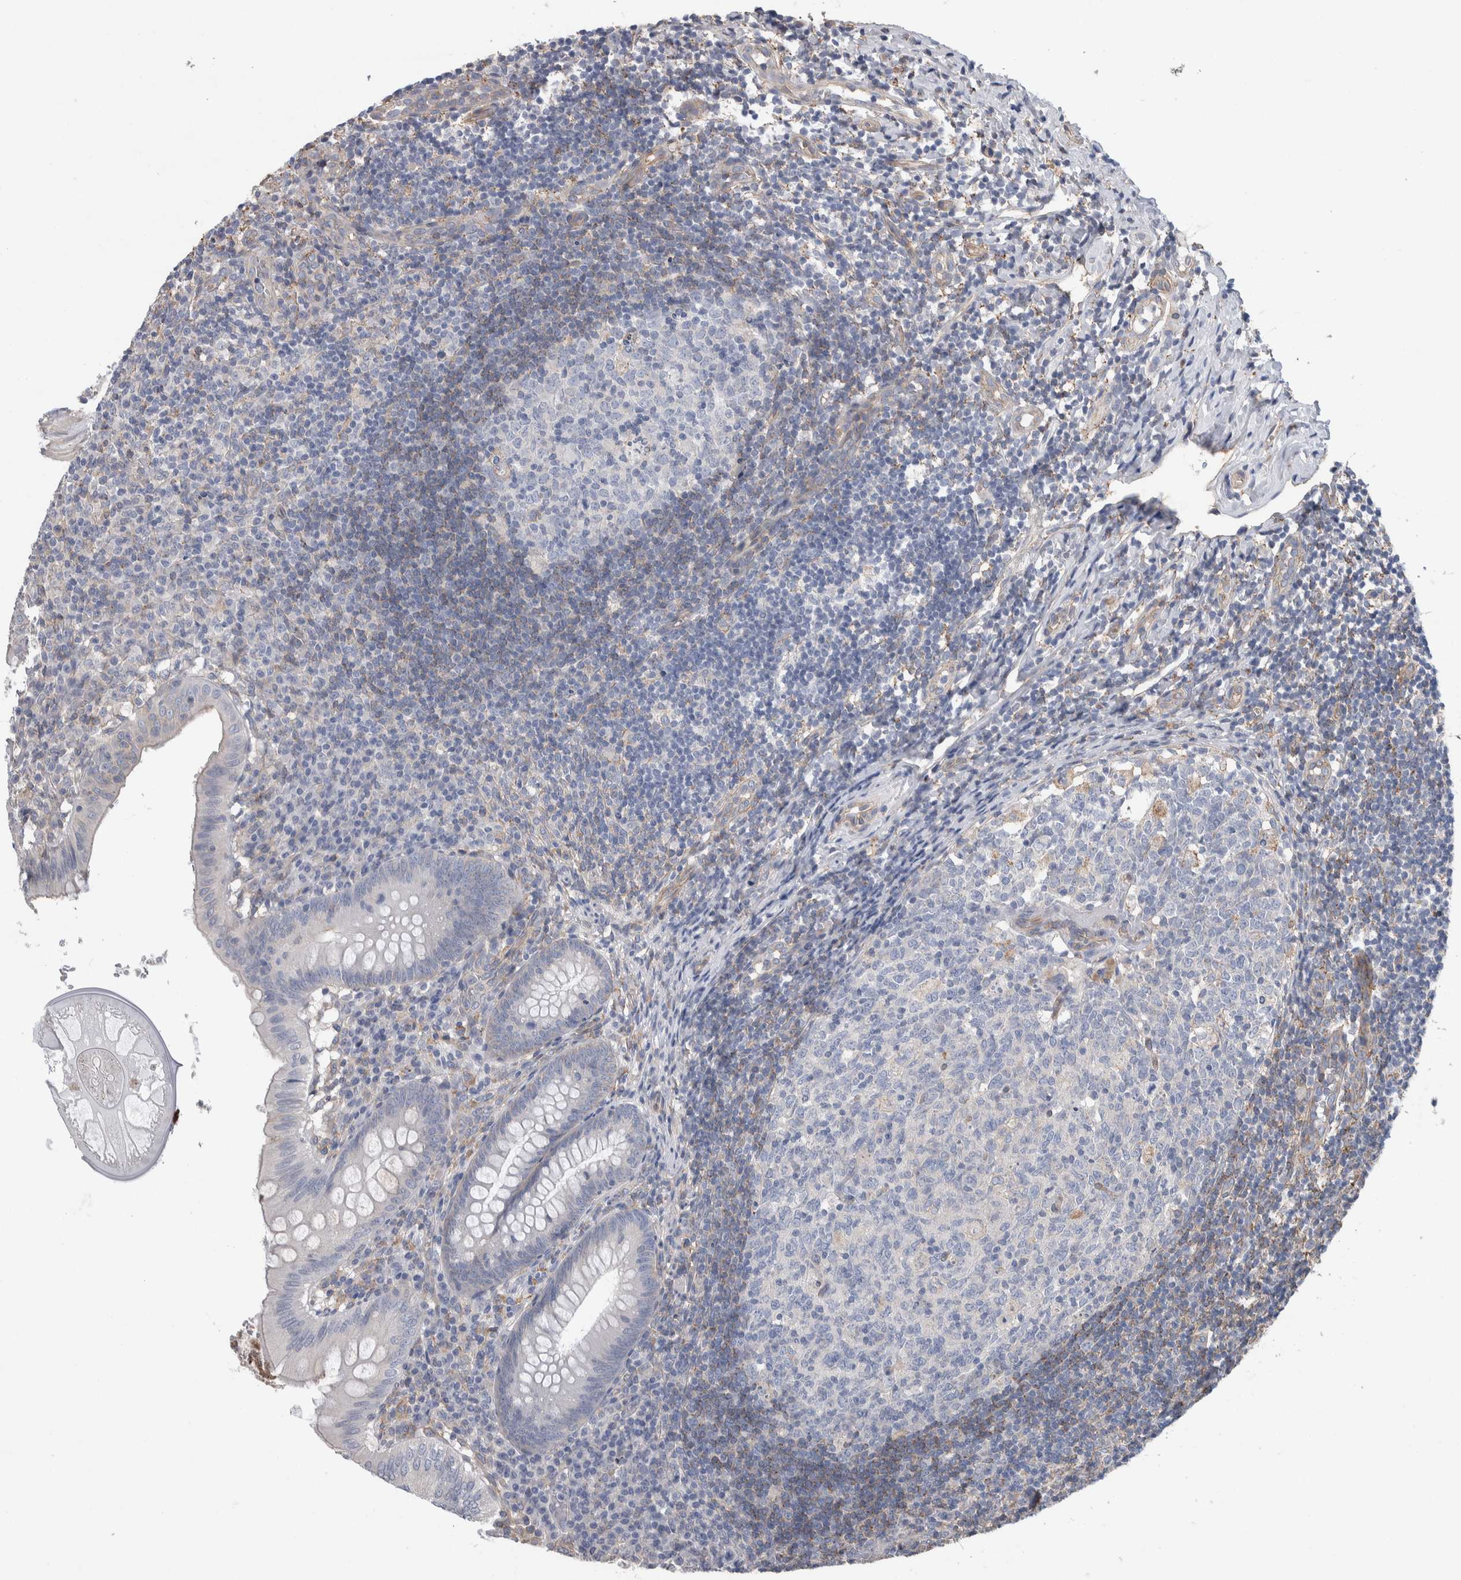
{"staining": {"intensity": "negative", "quantity": "none", "location": "none"}, "tissue": "appendix", "cell_type": "Glandular cells", "image_type": "normal", "snomed": [{"axis": "morphology", "description": "Normal tissue, NOS"}, {"axis": "topography", "description": "Appendix"}], "caption": "Immunohistochemical staining of normal appendix reveals no significant positivity in glandular cells. The staining is performed using DAB (3,3'-diaminobenzidine) brown chromogen with nuclei counter-stained in using hematoxylin.", "gene": "GCNA", "patient": {"sex": "male", "age": 8}}